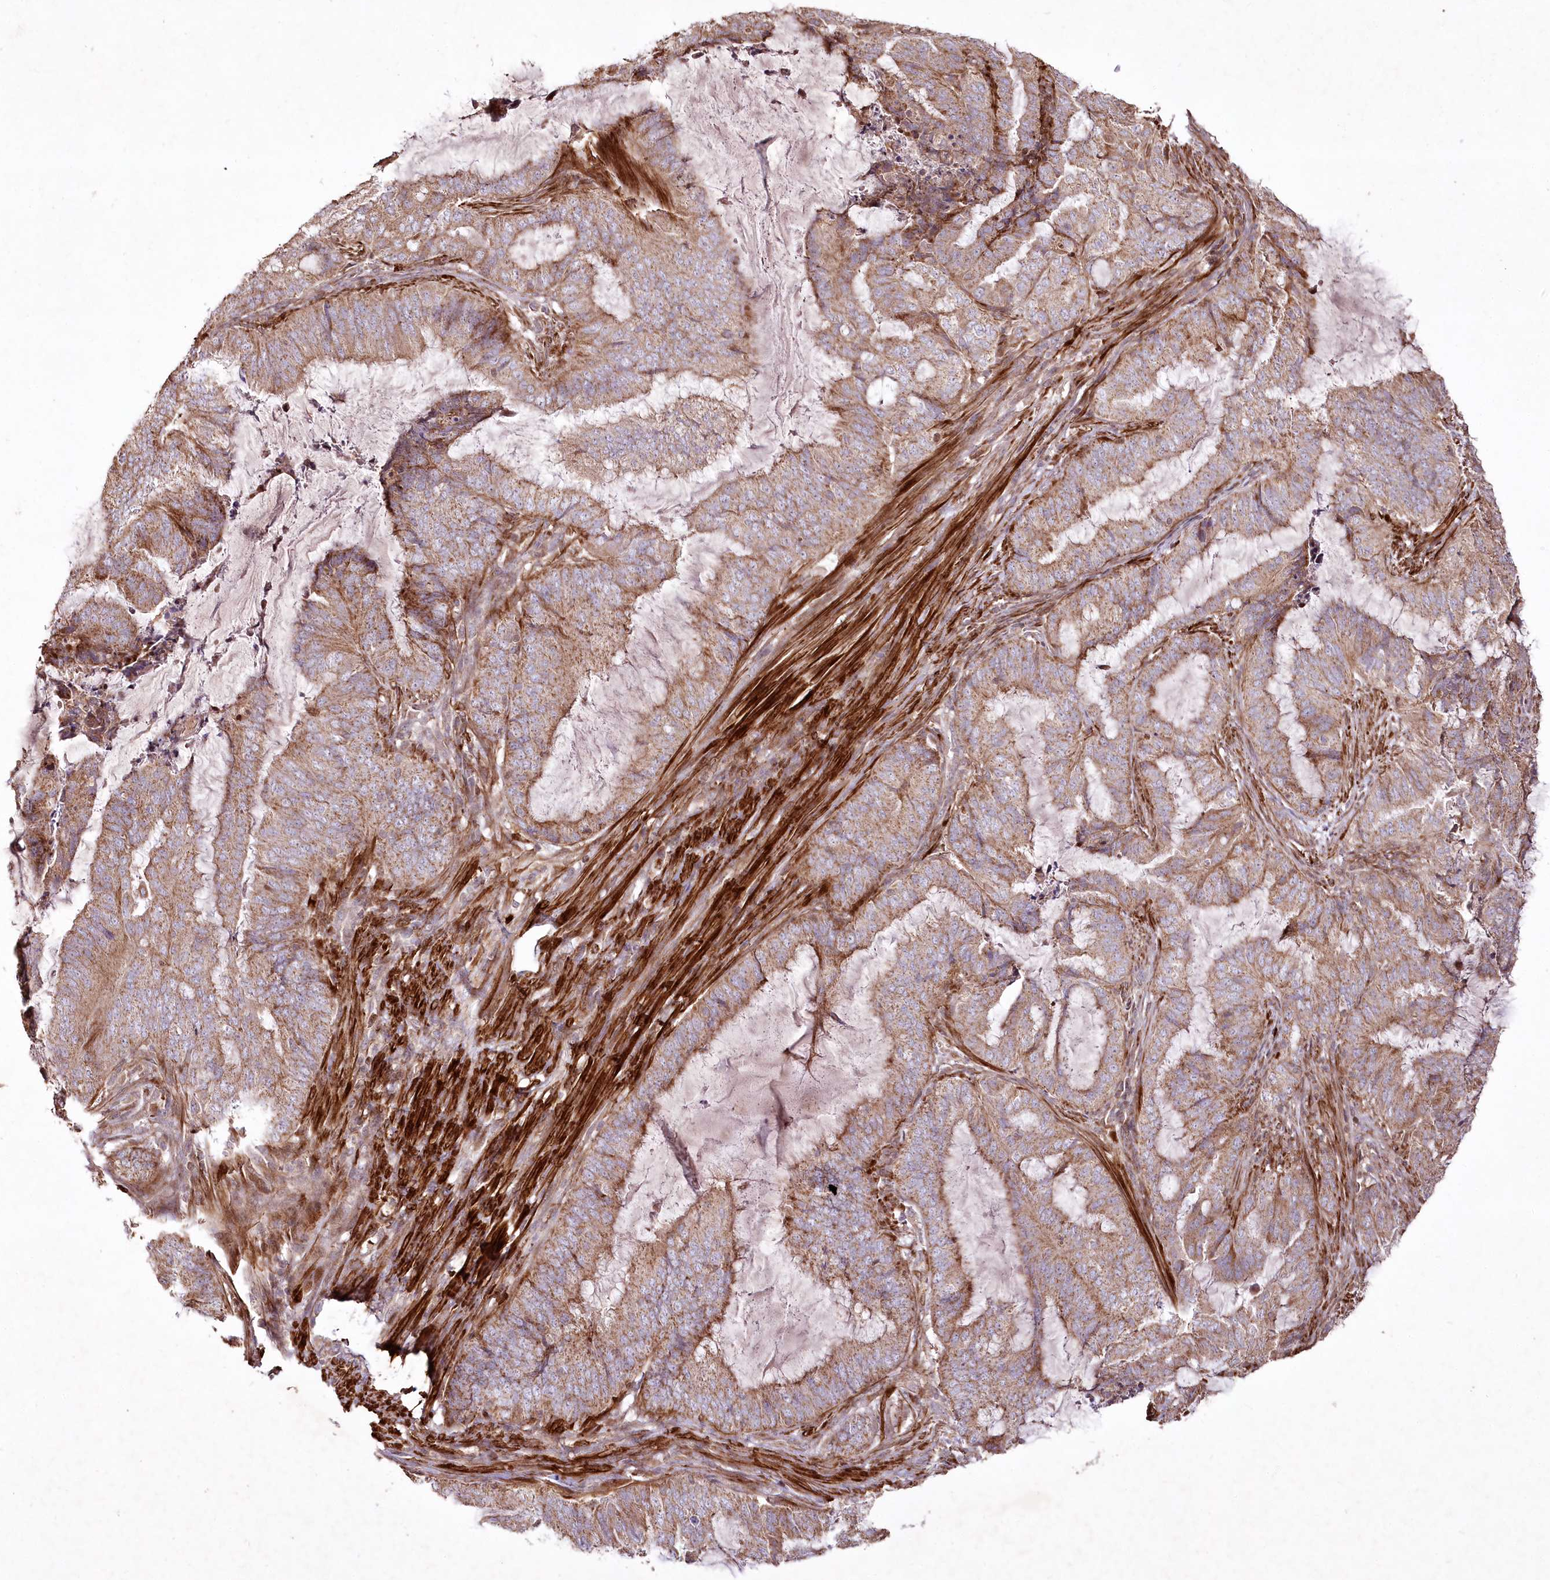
{"staining": {"intensity": "moderate", "quantity": ">75%", "location": "cytoplasmic/membranous"}, "tissue": "endometrial cancer", "cell_type": "Tumor cells", "image_type": "cancer", "snomed": [{"axis": "morphology", "description": "Adenocarcinoma, NOS"}, {"axis": "topography", "description": "Endometrium"}], "caption": "The micrograph exhibits immunohistochemical staining of endometrial cancer (adenocarcinoma). There is moderate cytoplasmic/membranous positivity is seen in approximately >75% of tumor cells.", "gene": "PSTK", "patient": {"sex": "female", "age": 51}}